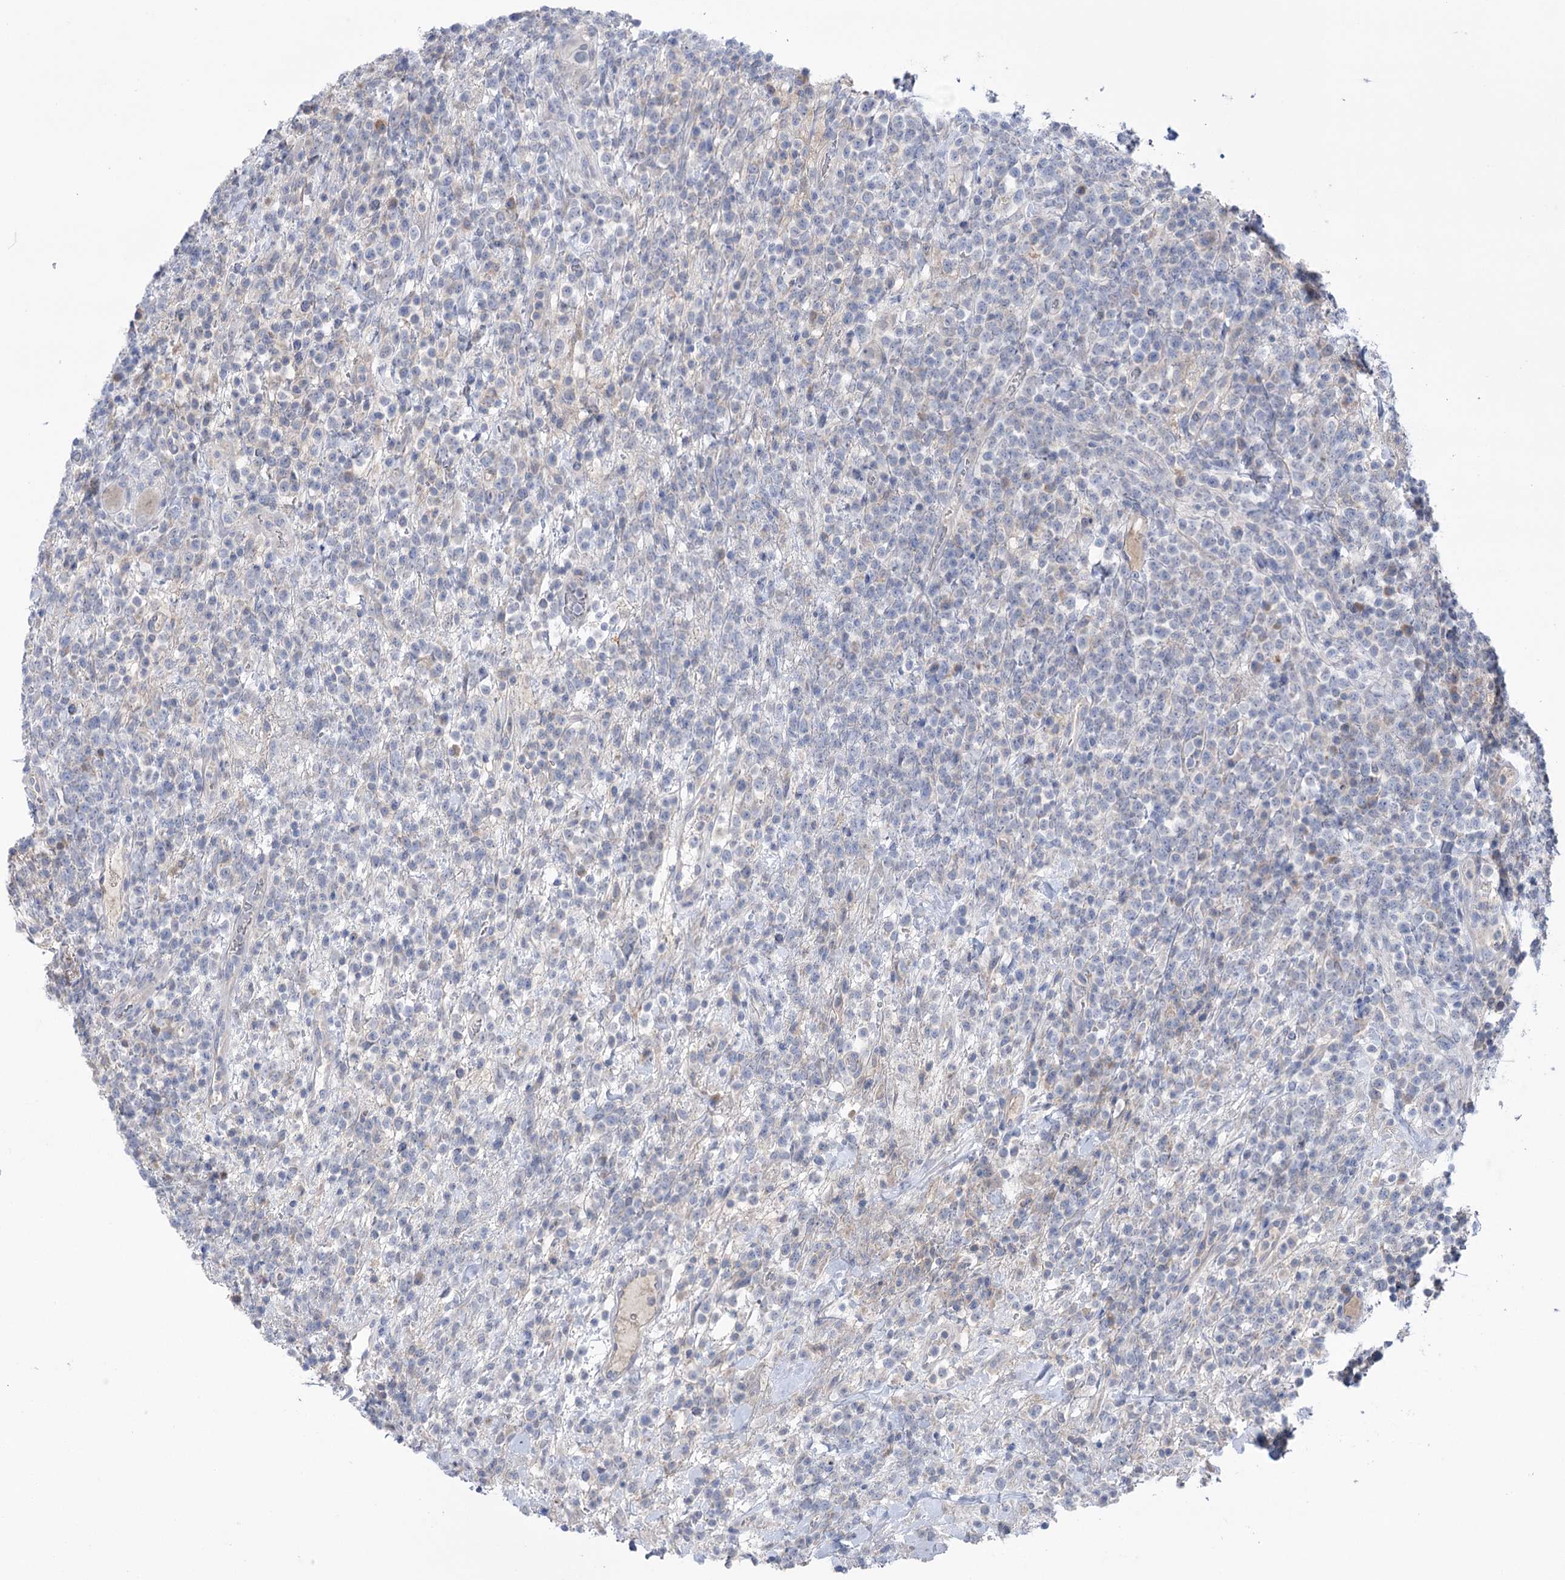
{"staining": {"intensity": "negative", "quantity": "none", "location": "none"}, "tissue": "lymphoma", "cell_type": "Tumor cells", "image_type": "cancer", "snomed": [{"axis": "morphology", "description": "Malignant lymphoma, non-Hodgkin's type, High grade"}, {"axis": "topography", "description": "Colon"}], "caption": "Histopathology image shows no protein staining in tumor cells of high-grade malignant lymphoma, non-Hodgkin's type tissue. (Brightfield microscopy of DAB IHC at high magnification).", "gene": "MTCH2", "patient": {"sex": "female", "age": 53}}